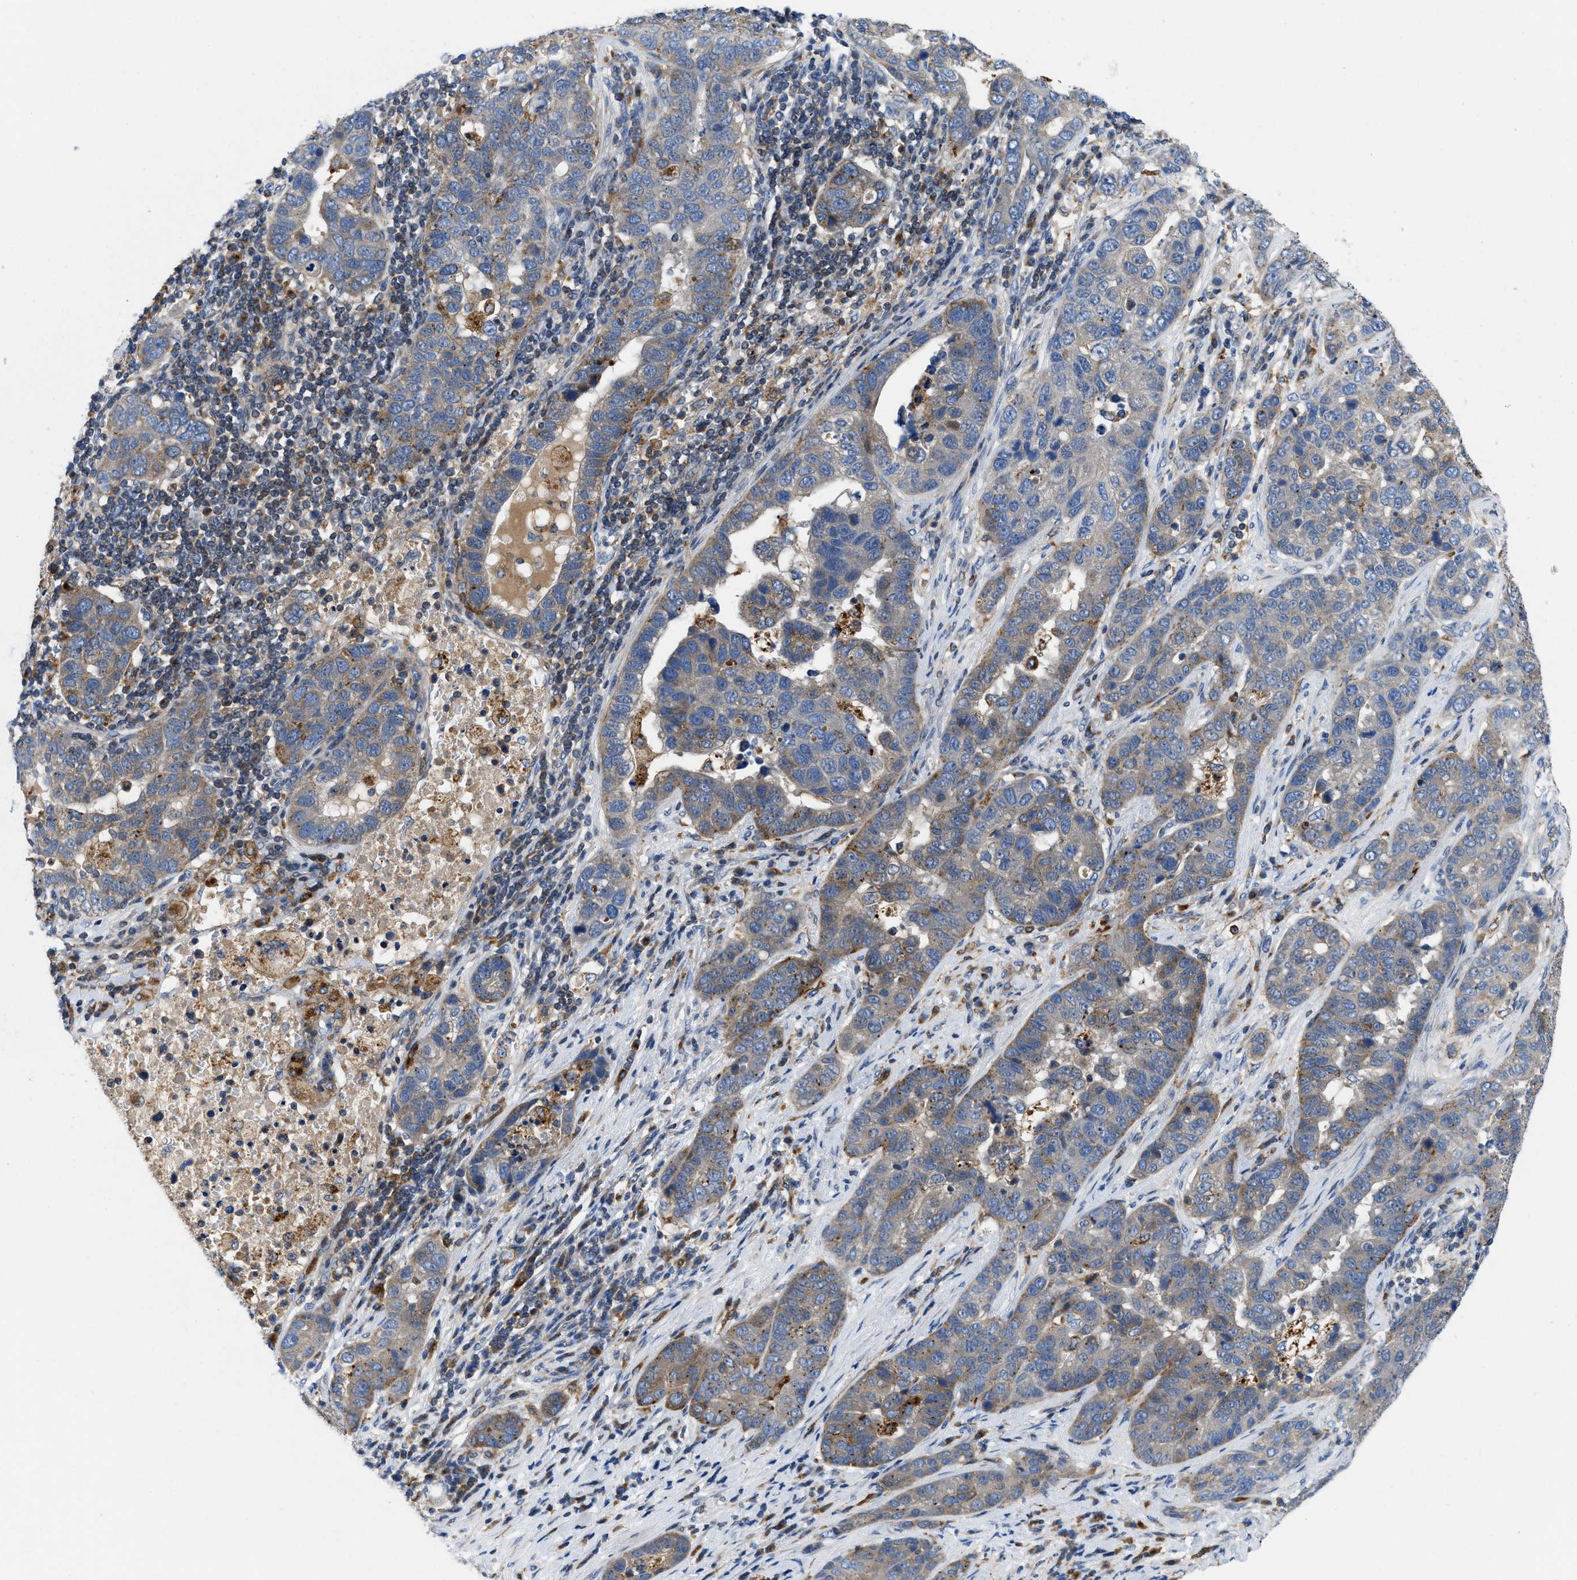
{"staining": {"intensity": "moderate", "quantity": "25%-75%", "location": "cytoplasmic/membranous"}, "tissue": "pancreatic cancer", "cell_type": "Tumor cells", "image_type": "cancer", "snomed": [{"axis": "morphology", "description": "Adenocarcinoma, NOS"}, {"axis": "topography", "description": "Pancreas"}], "caption": "Tumor cells show medium levels of moderate cytoplasmic/membranous expression in approximately 25%-75% of cells in human pancreatic adenocarcinoma.", "gene": "ENPP4", "patient": {"sex": "female", "age": 61}}